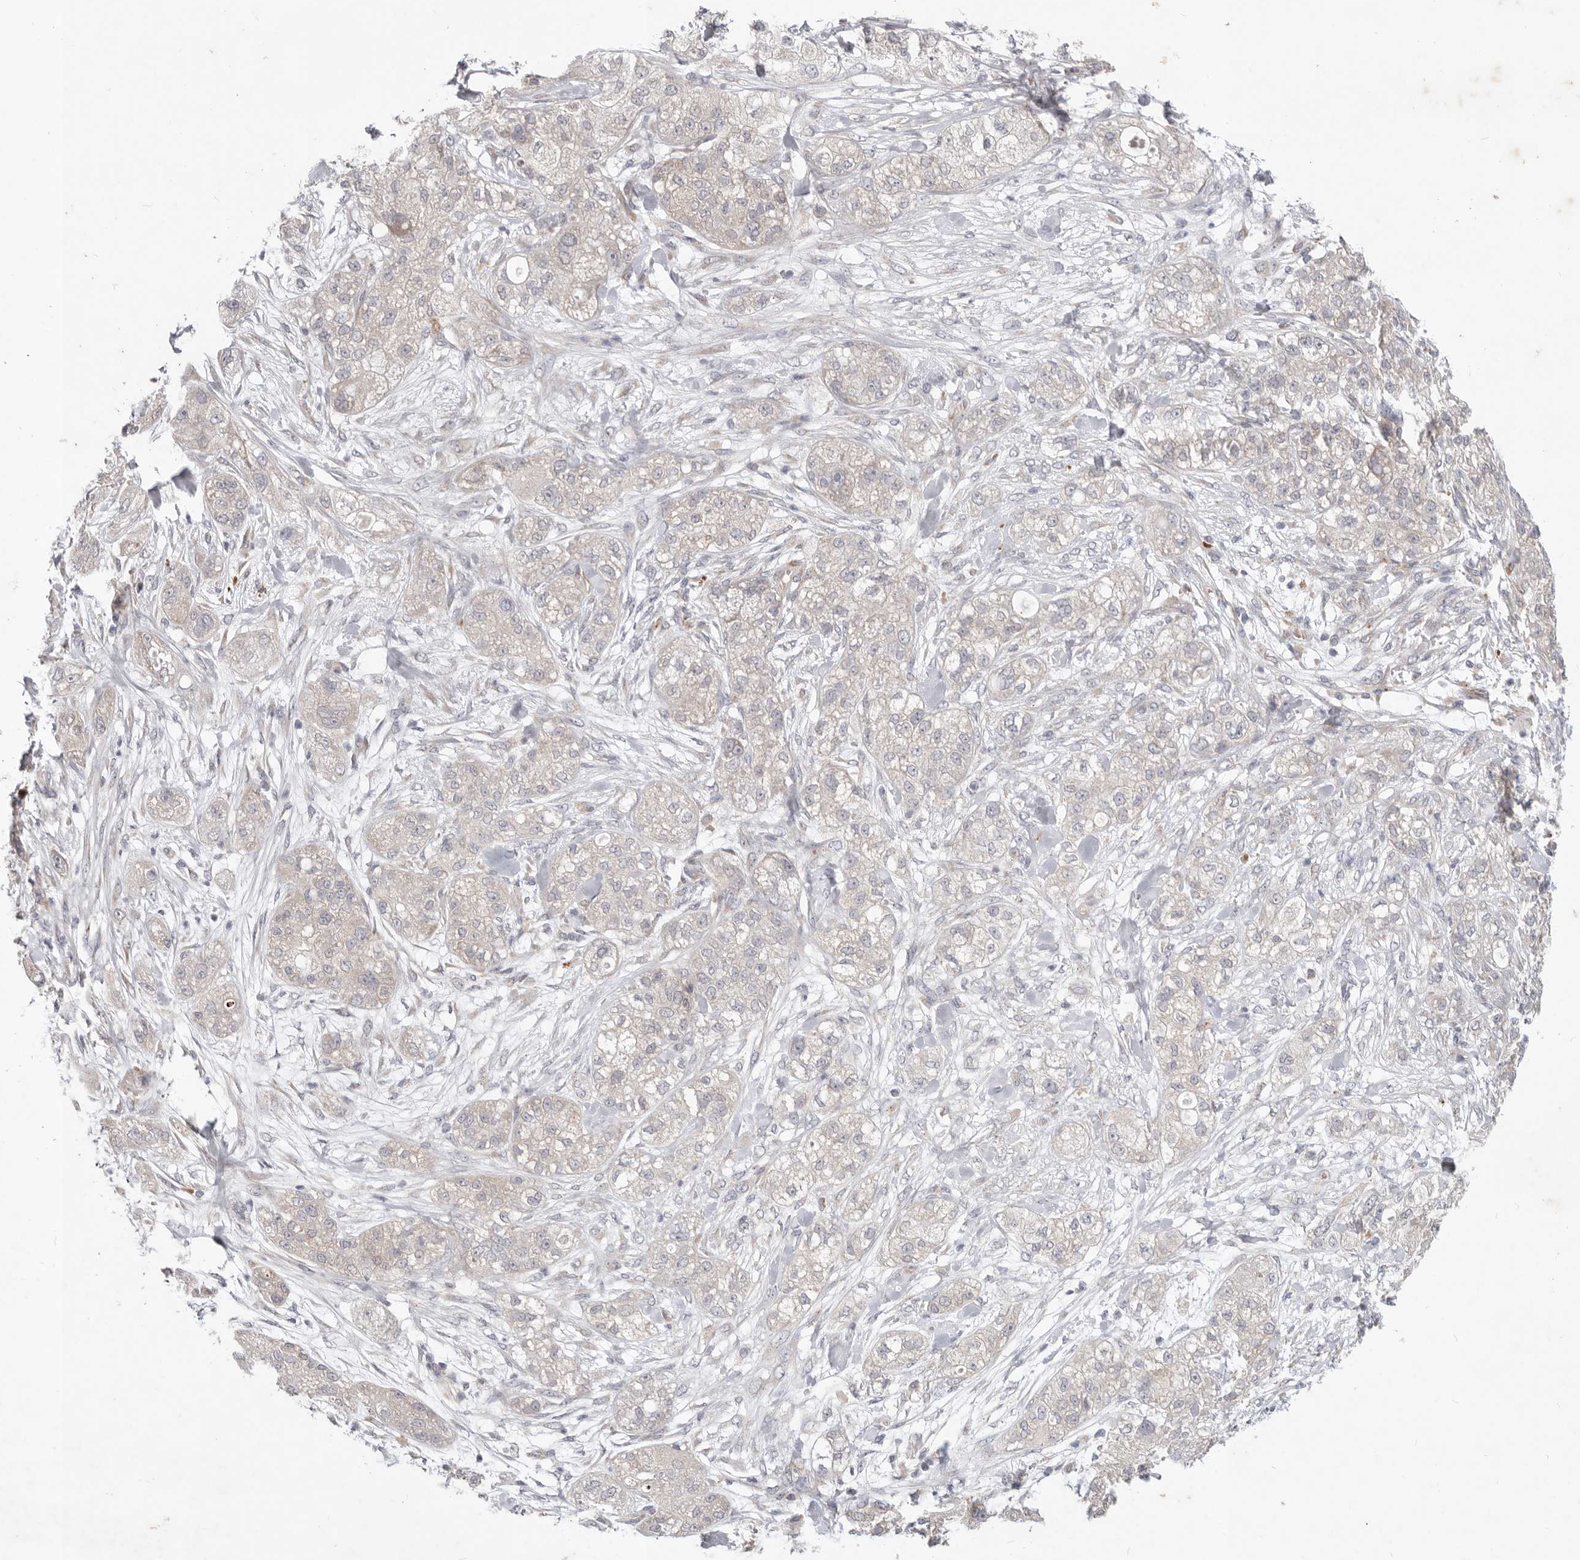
{"staining": {"intensity": "negative", "quantity": "none", "location": "none"}, "tissue": "pancreatic cancer", "cell_type": "Tumor cells", "image_type": "cancer", "snomed": [{"axis": "morphology", "description": "Adenocarcinoma, NOS"}, {"axis": "topography", "description": "Pancreas"}], "caption": "There is no significant expression in tumor cells of pancreatic adenocarcinoma. (DAB immunohistochemistry (IHC) visualized using brightfield microscopy, high magnification).", "gene": "WDR77", "patient": {"sex": "female", "age": 78}}